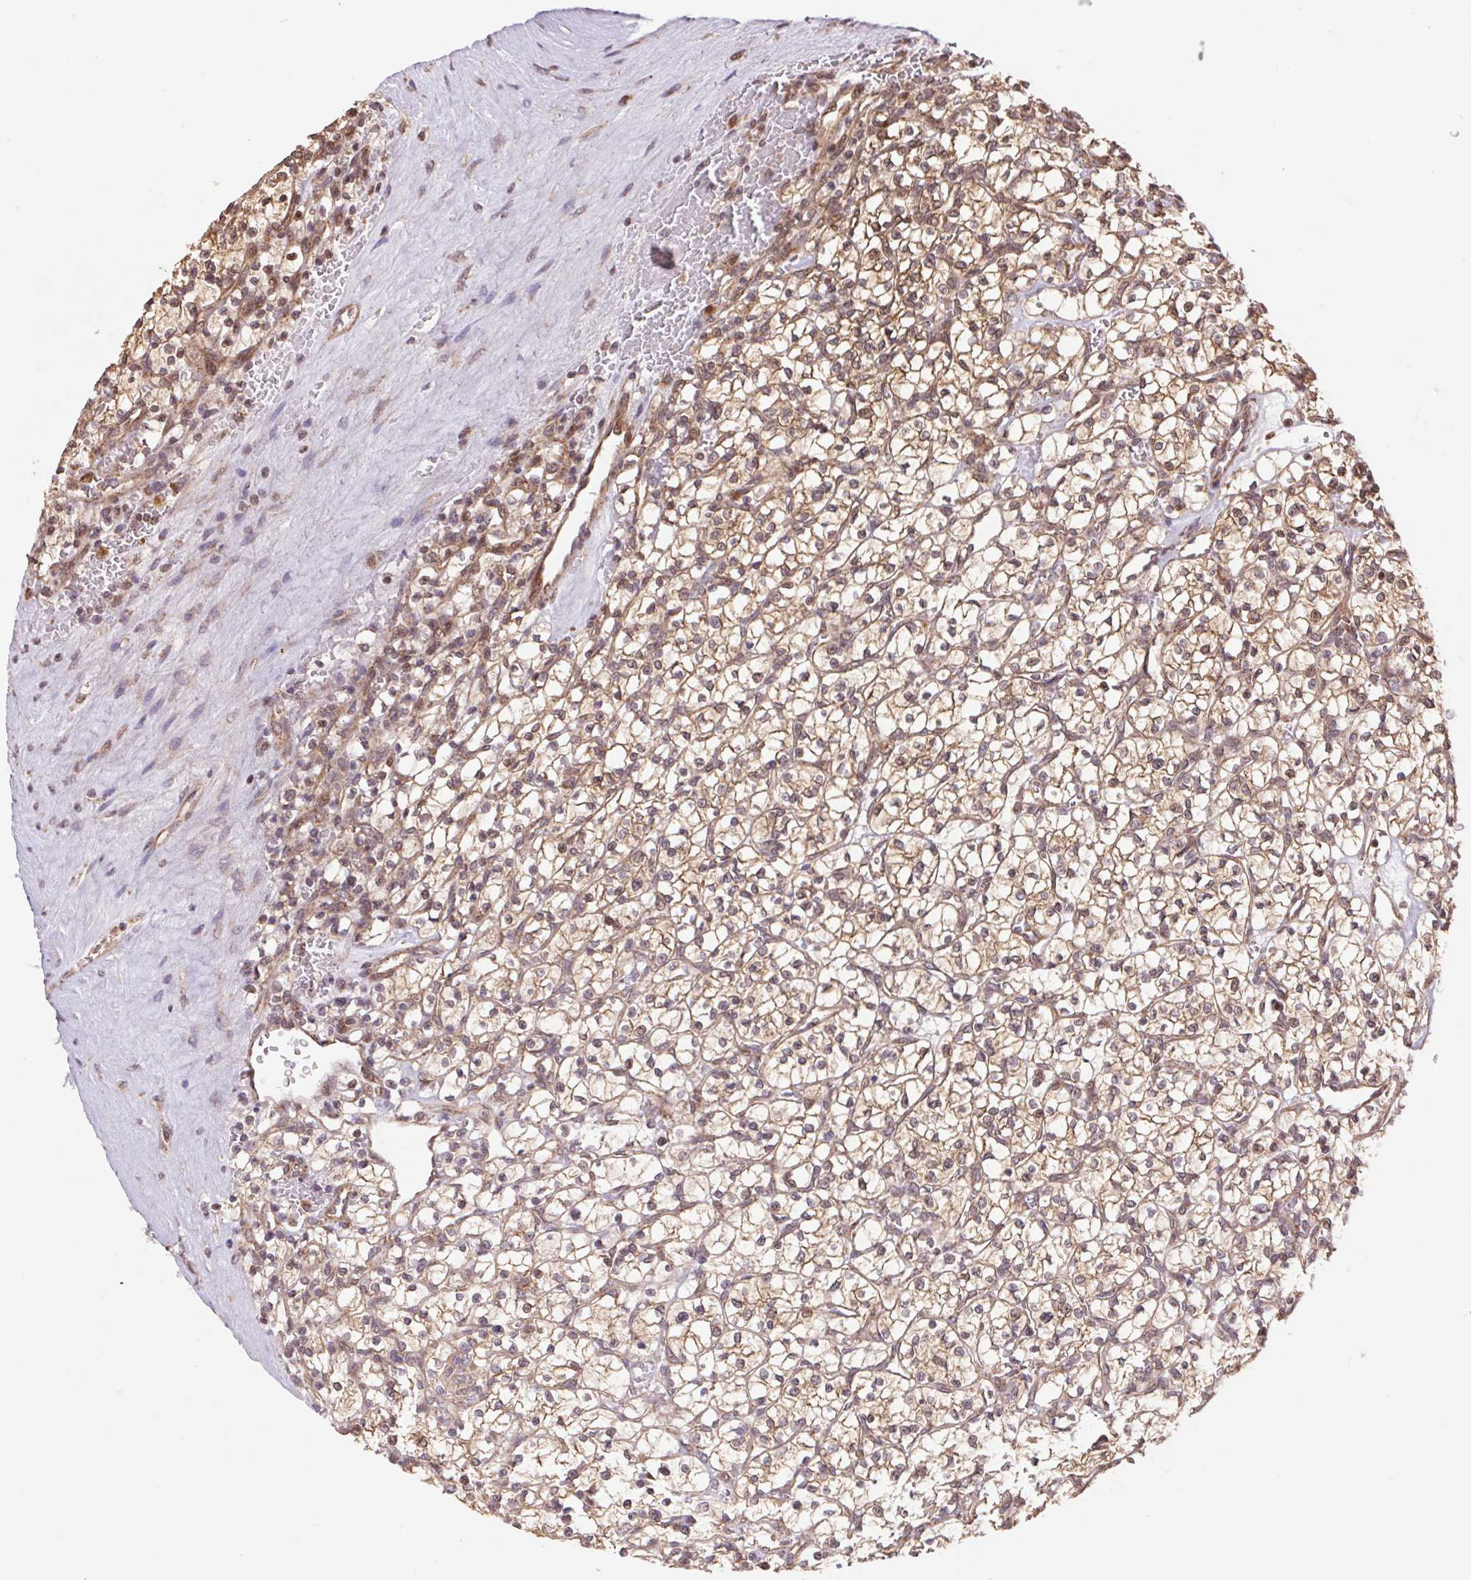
{"staining": {"intensity": "moderate", "quantity": ">75%", "location": "cytoplasmic/membranous,nuclear"}, "tissue": "renal cancer", "cell_type": "Tumor cells", "image_type": "cancer", "snomed": [{"axis": "morphology", "description": "Adenocarcinoma, NOS"}, {"axis": "topography", "description": "Kidney"}], "caption": "Adenocarcinoma (renal) tissue reveals moderate cytoplasmic/membranous and nuclear positivity in about >75% of tumor cells (Brightfield microscopy of DAB IHC at high magnification).", "gene": "PDHA1", "patient": {"sex": "female", "age": 64}}